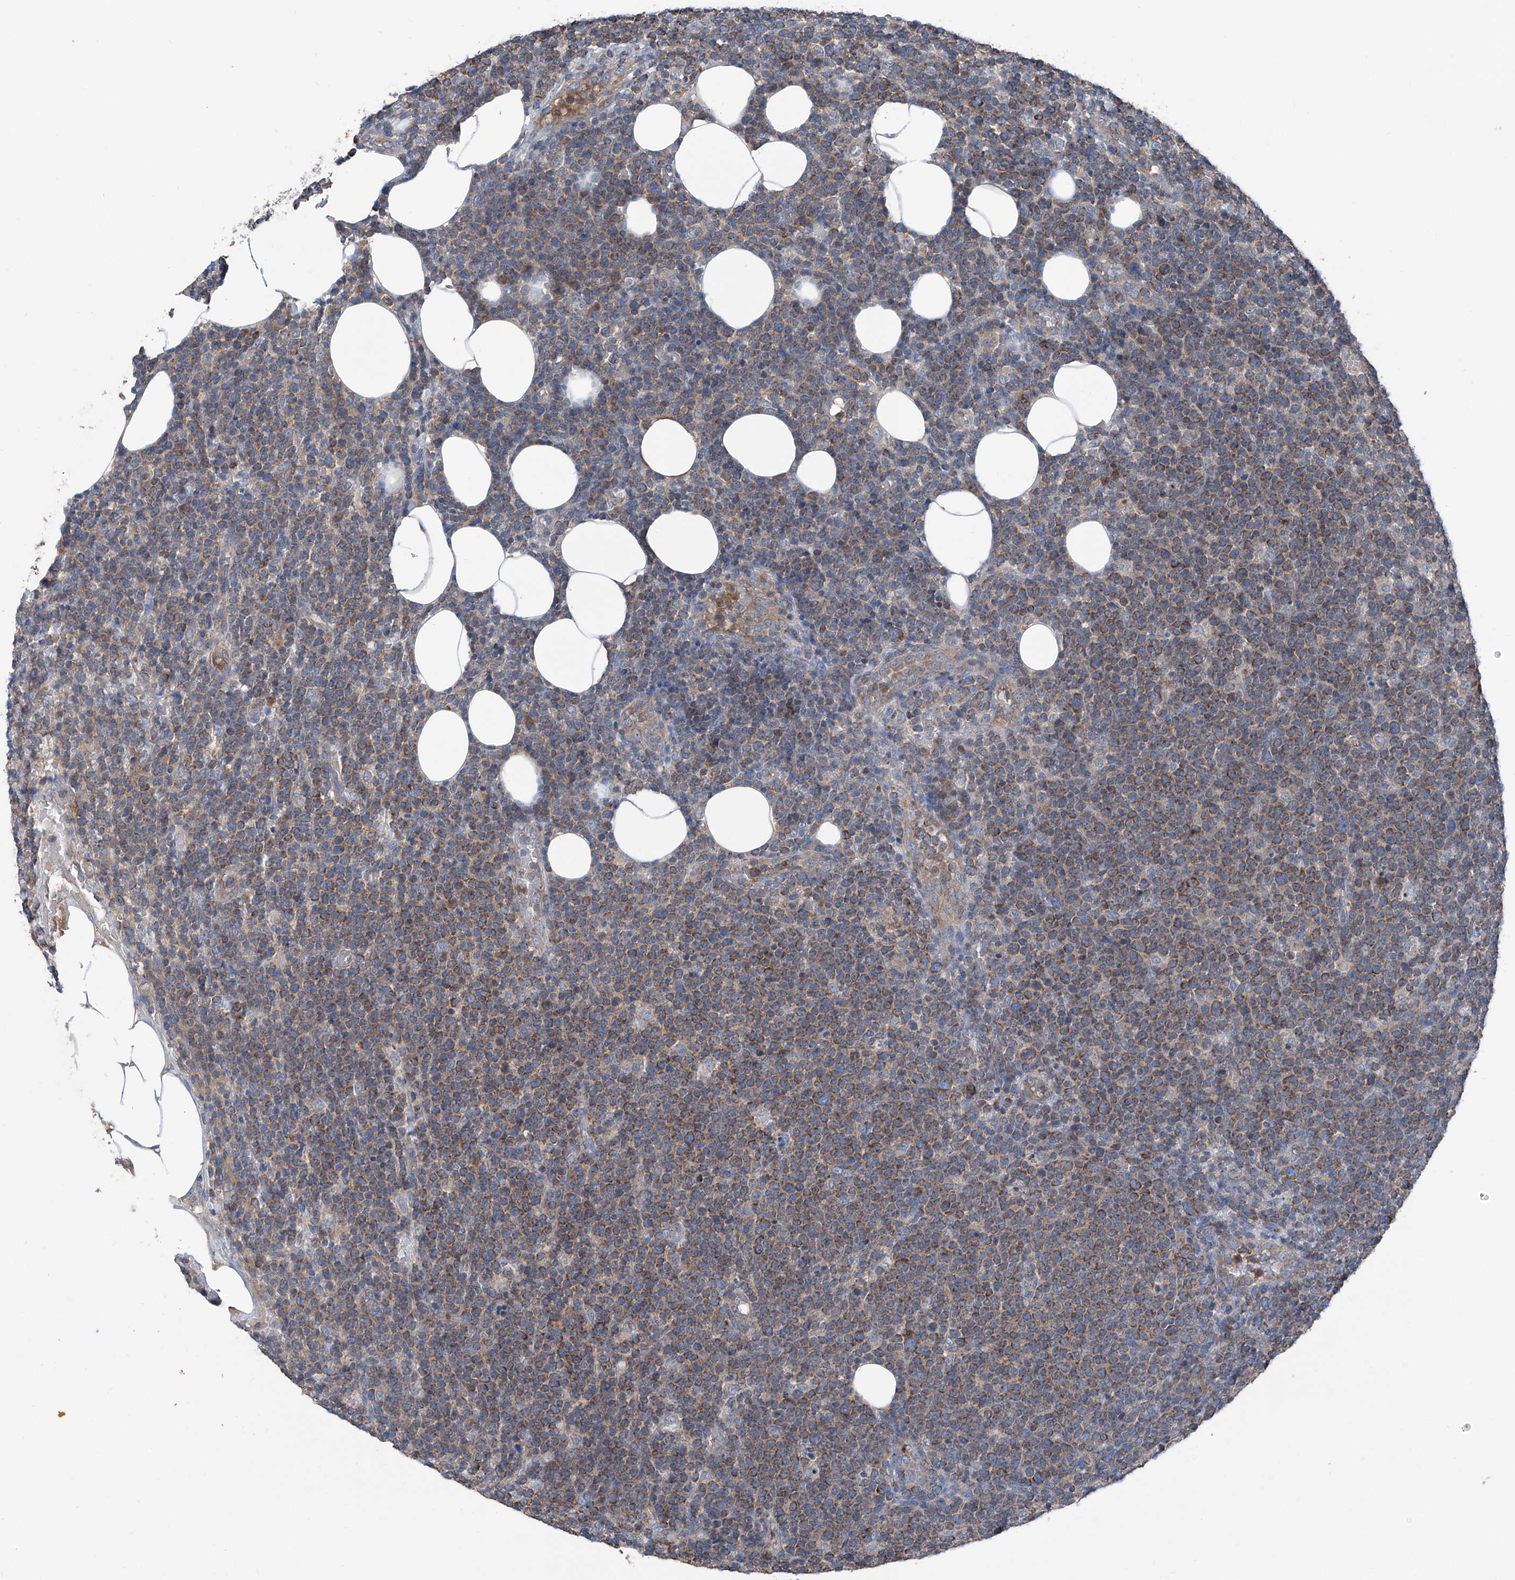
{"staining": {"intensity": "moderate", "quantity": ">75%", "location": "cytoplasmic/membranous"}, "tissue": "lymphoma", "cell_type": "Tumor cells", "image_type": "cancer", "snomed": [{"axis": "morphology", "description": "Malignant lymphoma, non-Hodgkin's type, High grade"}, {"axis": "topography", "description": "Lymph node"}], "caption": "The image displays staining of malignant lymphoma, non-Hodgkin's type (high-grade), revealing moderate cytoplasmic/membranous protein staining (brown color) within tumor cells. (DAB IHC, brown staining for protein, blue staining for nuclei).", "gene": "GPAT3", "patient": {"sex": "male", "age": 61}}